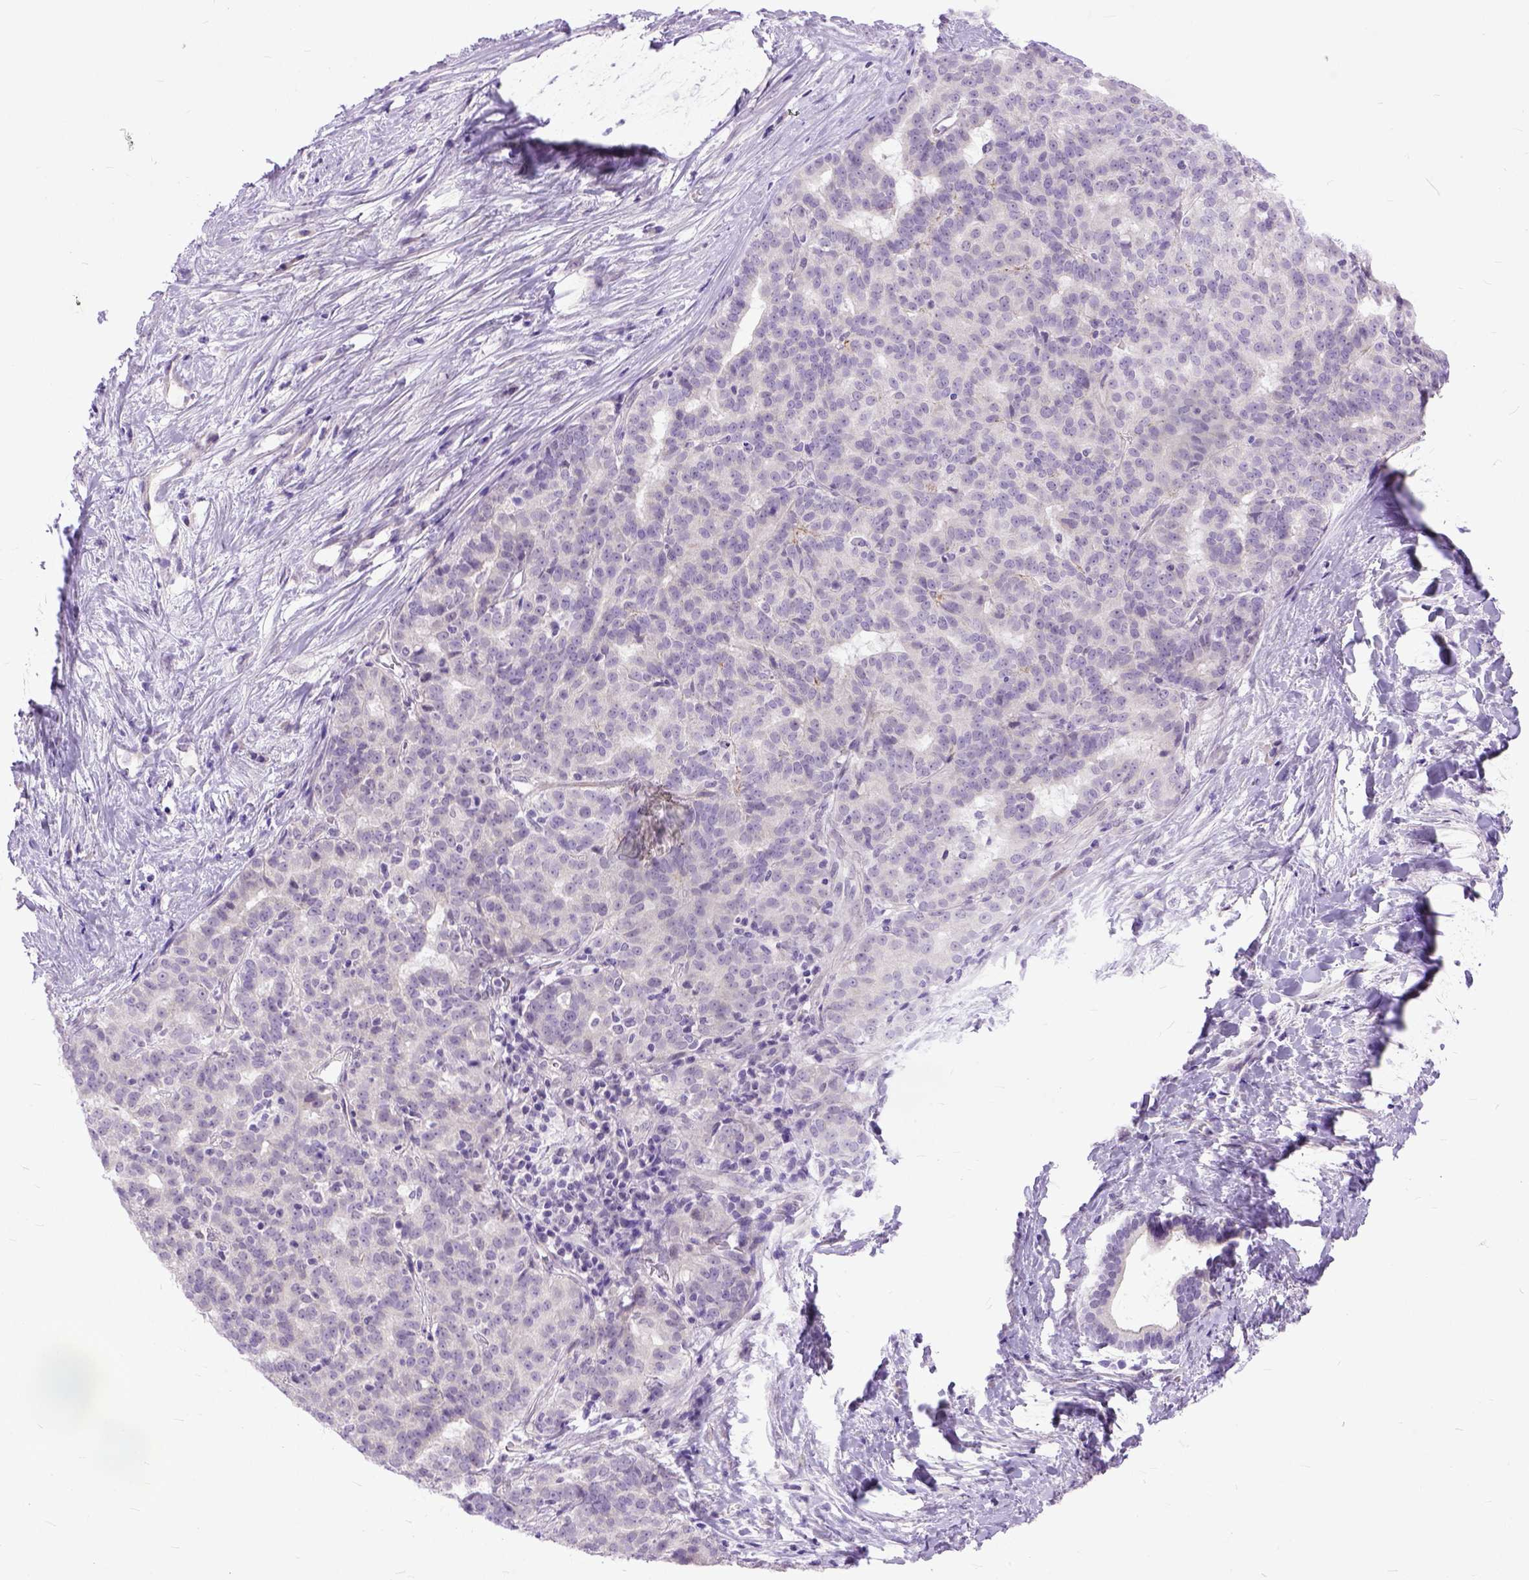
{"staining": {"intensity": "negative", "quantity": "none", "location": "none"}, "tissue": "liver cancer", "cell_type": "Tumor cells", "image_type": "cancer", "snomed": [{"axis": "morphology", "description": "Cholangiocarcinoma"}, {"axis": "topography", "description": "Liver"}], "caption": "Immunohistochemical staining of liver cancer displays no significant expression in tumor cells. Nuclei are stained in blue.", "gene": "TCEAL7", "patient": {"sex": "female", "age": 47}}